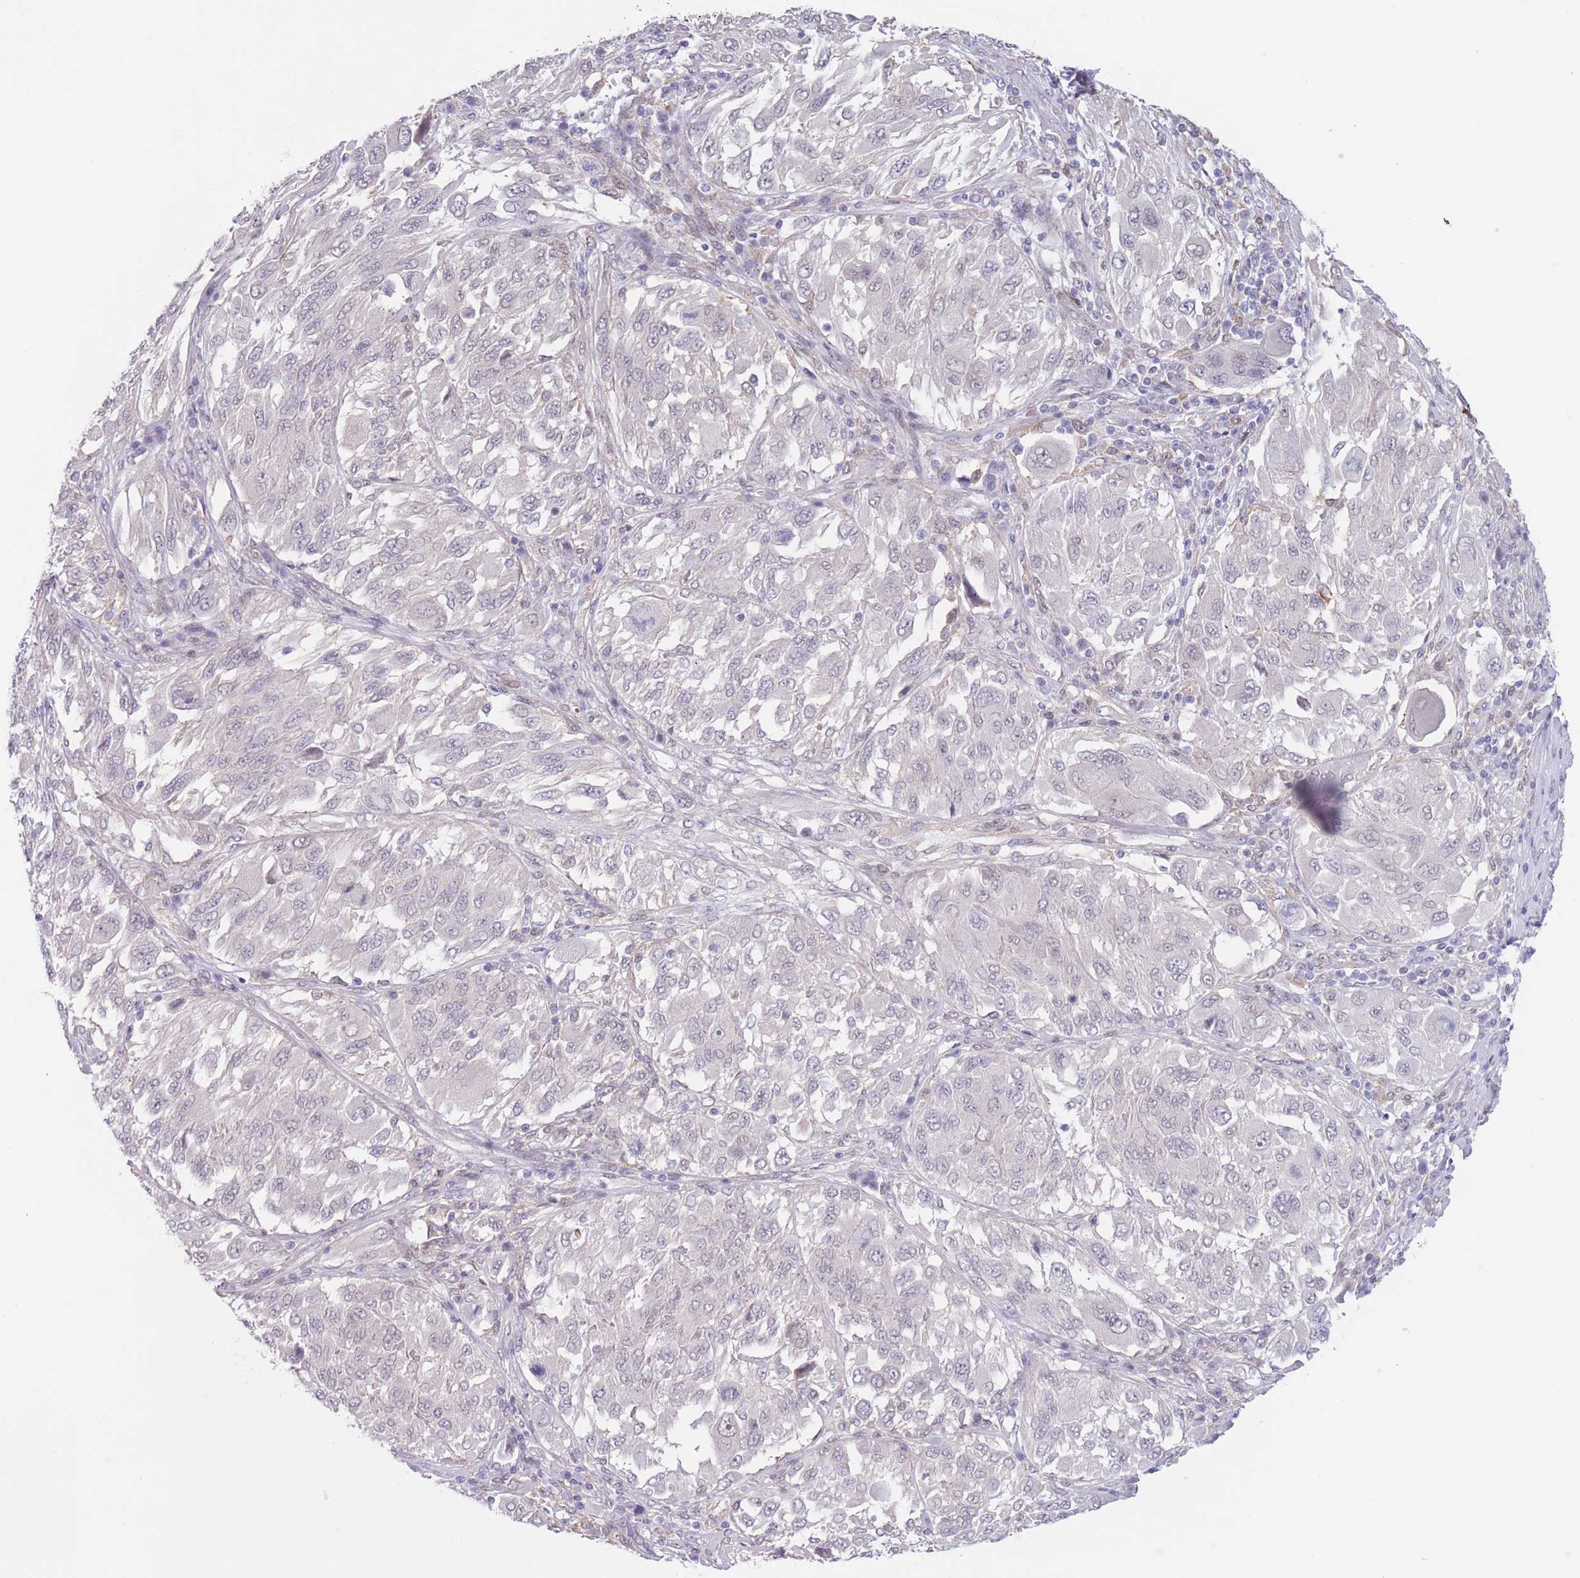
{"staining": {"intensity": "negative", "quantity": "none", "location": "none"}, "tissue": "melanoma", "cell_type": "Tumor cells", "image_type": "cancer", "snomed": [{"axis": "morphology", "description": "Malignant melanoma, NOS"}, {"axis": "topography", "description": "Skin"}], "caption": "A micrograph of melanoma stained for a protein demonstrates no brown staining in tumor cells. Nuclei are stained in blue.", "gene": "PODXL", "patient": {"sex": "female", "age": 91}}